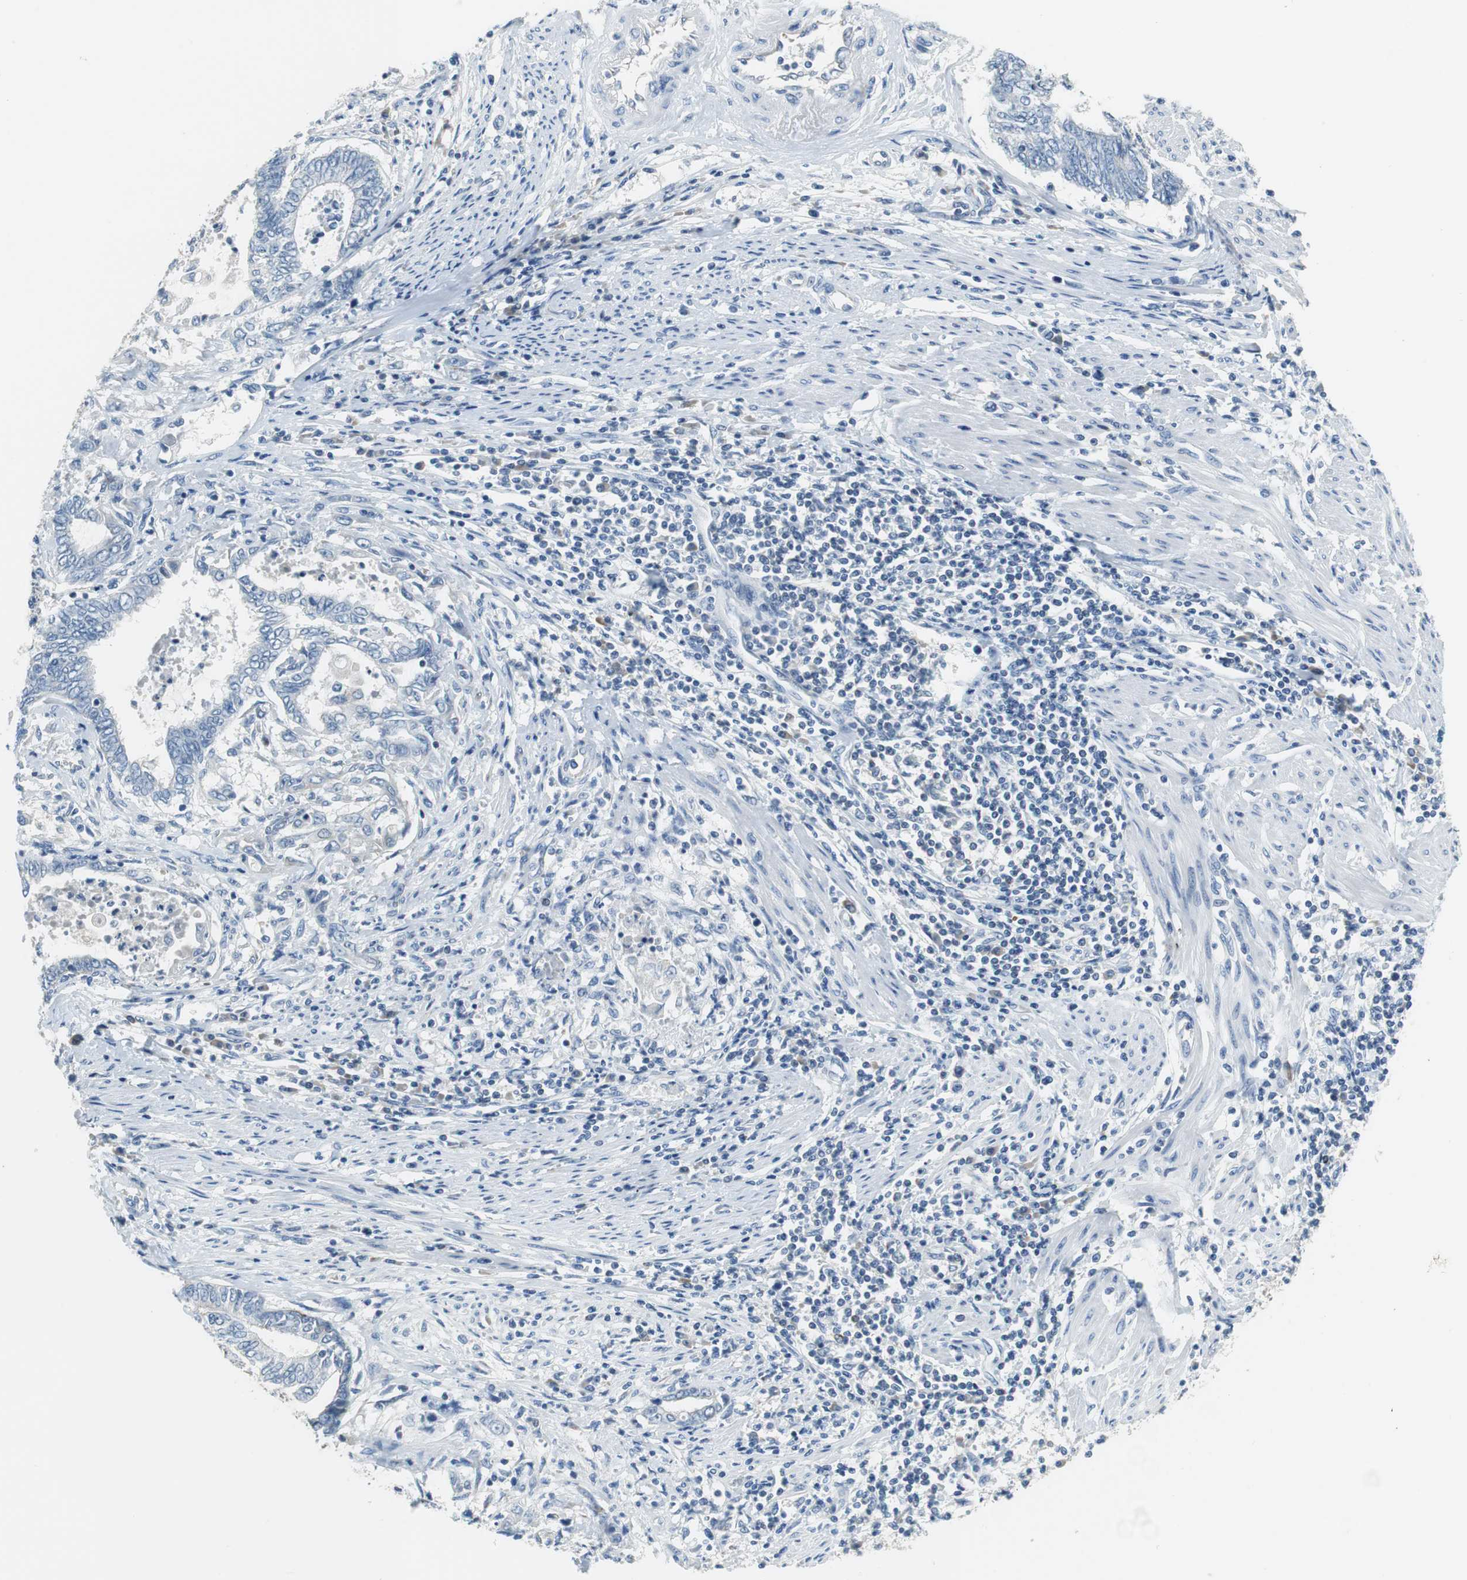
{"staining": {"intensity": "negative", "quantity": "none", "location": "none"}, "tissue": "endometrial cancer", "cell_type": "Tumor cells", "image_type": "cancer", "snomed": [{"axis": "morphology", "description": "Adenocarcinoma, NOS"}, {"axis": "topography", "description": "Uterus"}, {"axis": "topography", "description": "Endometrium"}], "caption": "High power microscopy image of an immunohistochemistry (IHC) histopathology image of endometrial cancer, revealing no significant staining in tumor cells. (Immunohistochemistry, brightfield microscopy, high magnification).", "gene": "GLCCI1", "patient": {"sex": "female", "age": 70}}